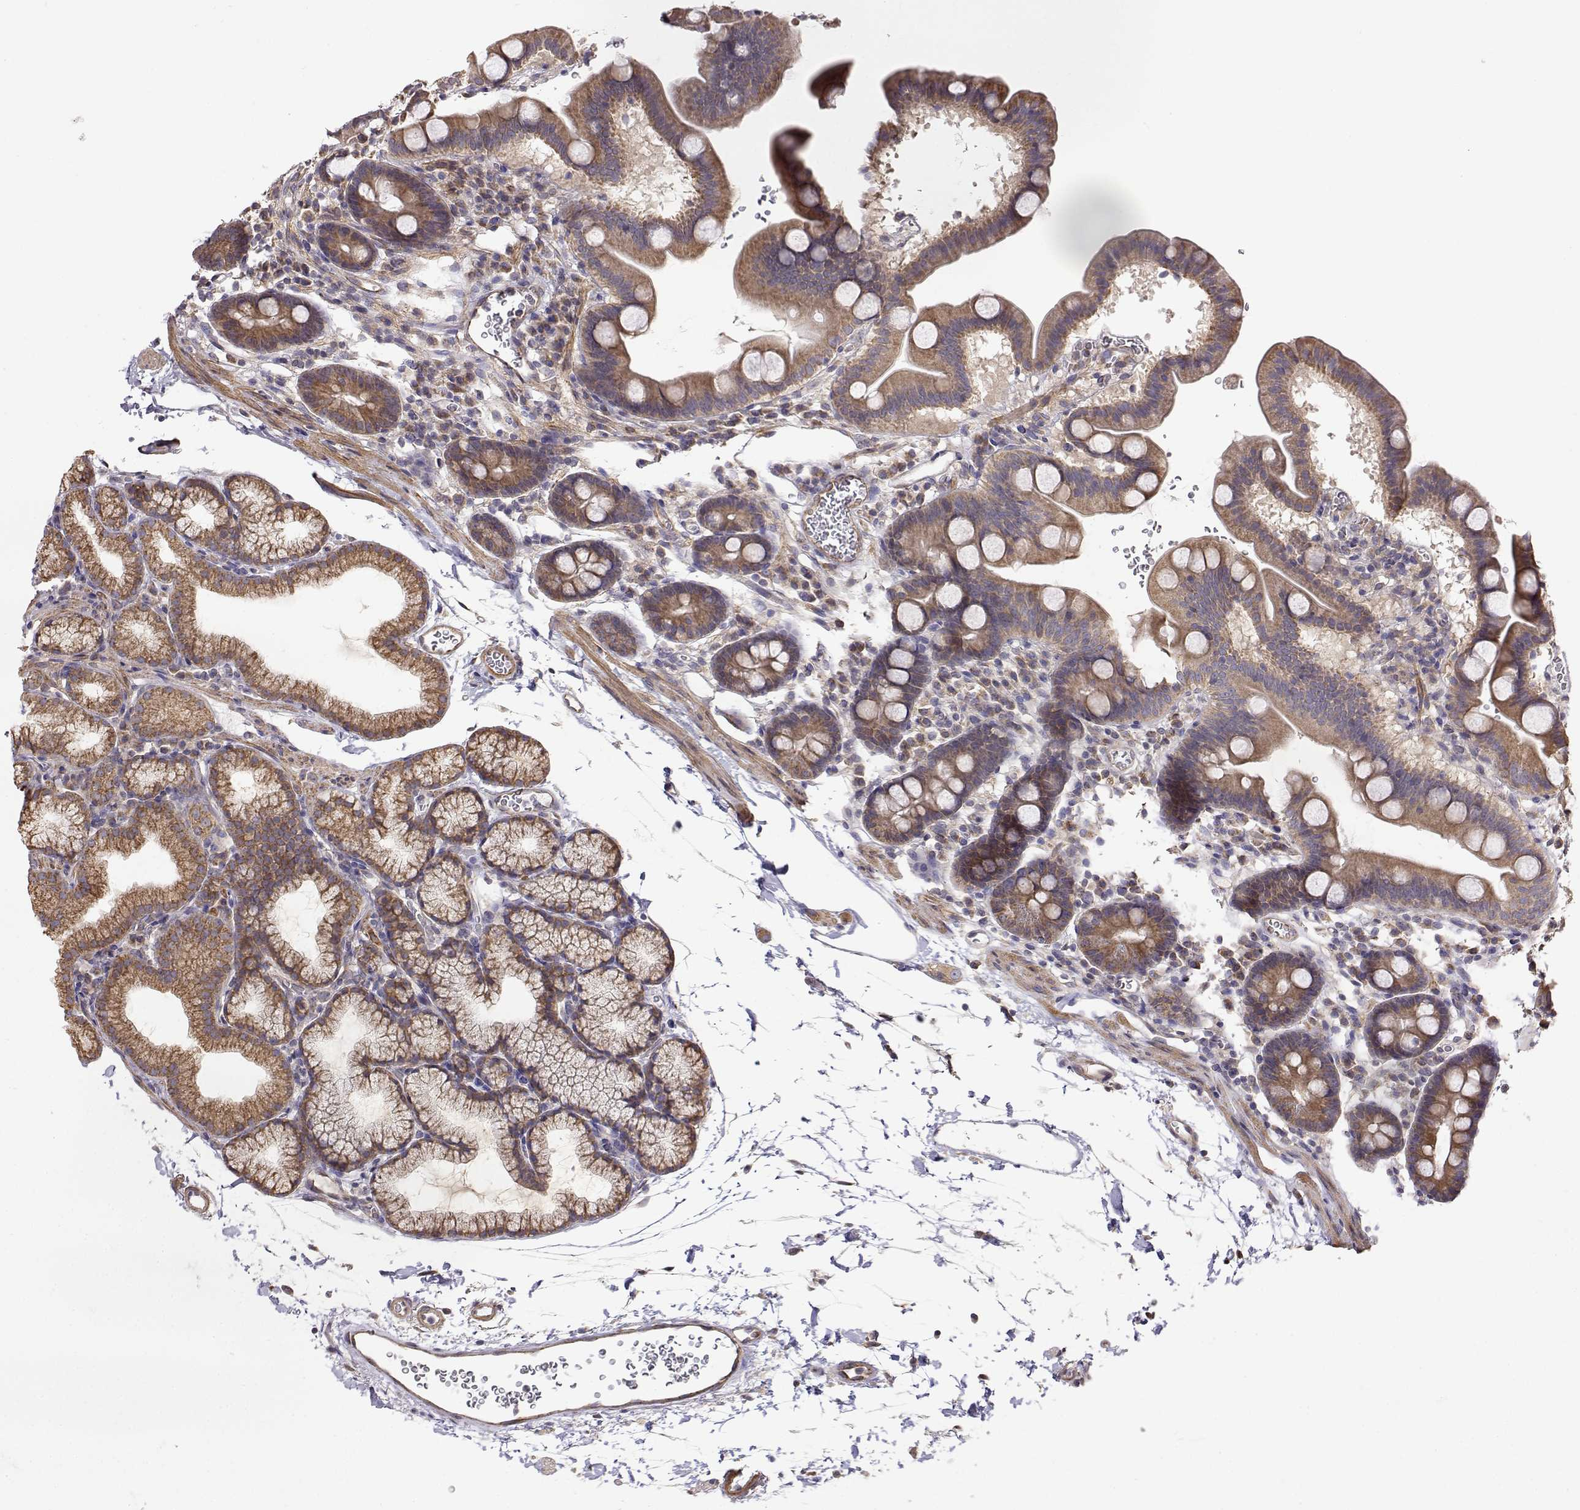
{"staining": {"intensity": "moderate", "quantity": ">75%", "location": "cytoplasmic/membranous"}, "tissue": "duodenum", "cell_type": "Glandular cells", "image_type": "normal", "snomed": [{"axis": "morphology", "description": "Normal tissue, NOS"}, {"axis": "topography", "description": "Duodenum"}], "caption": "Glandular cells demonstrate medium levels of moderate cytoplasmic/membranous staining in about >75% of cells in unremarkable human duodenum.", "gene": "PAIP1", "patient": {"sex": "male", "age": 59}}